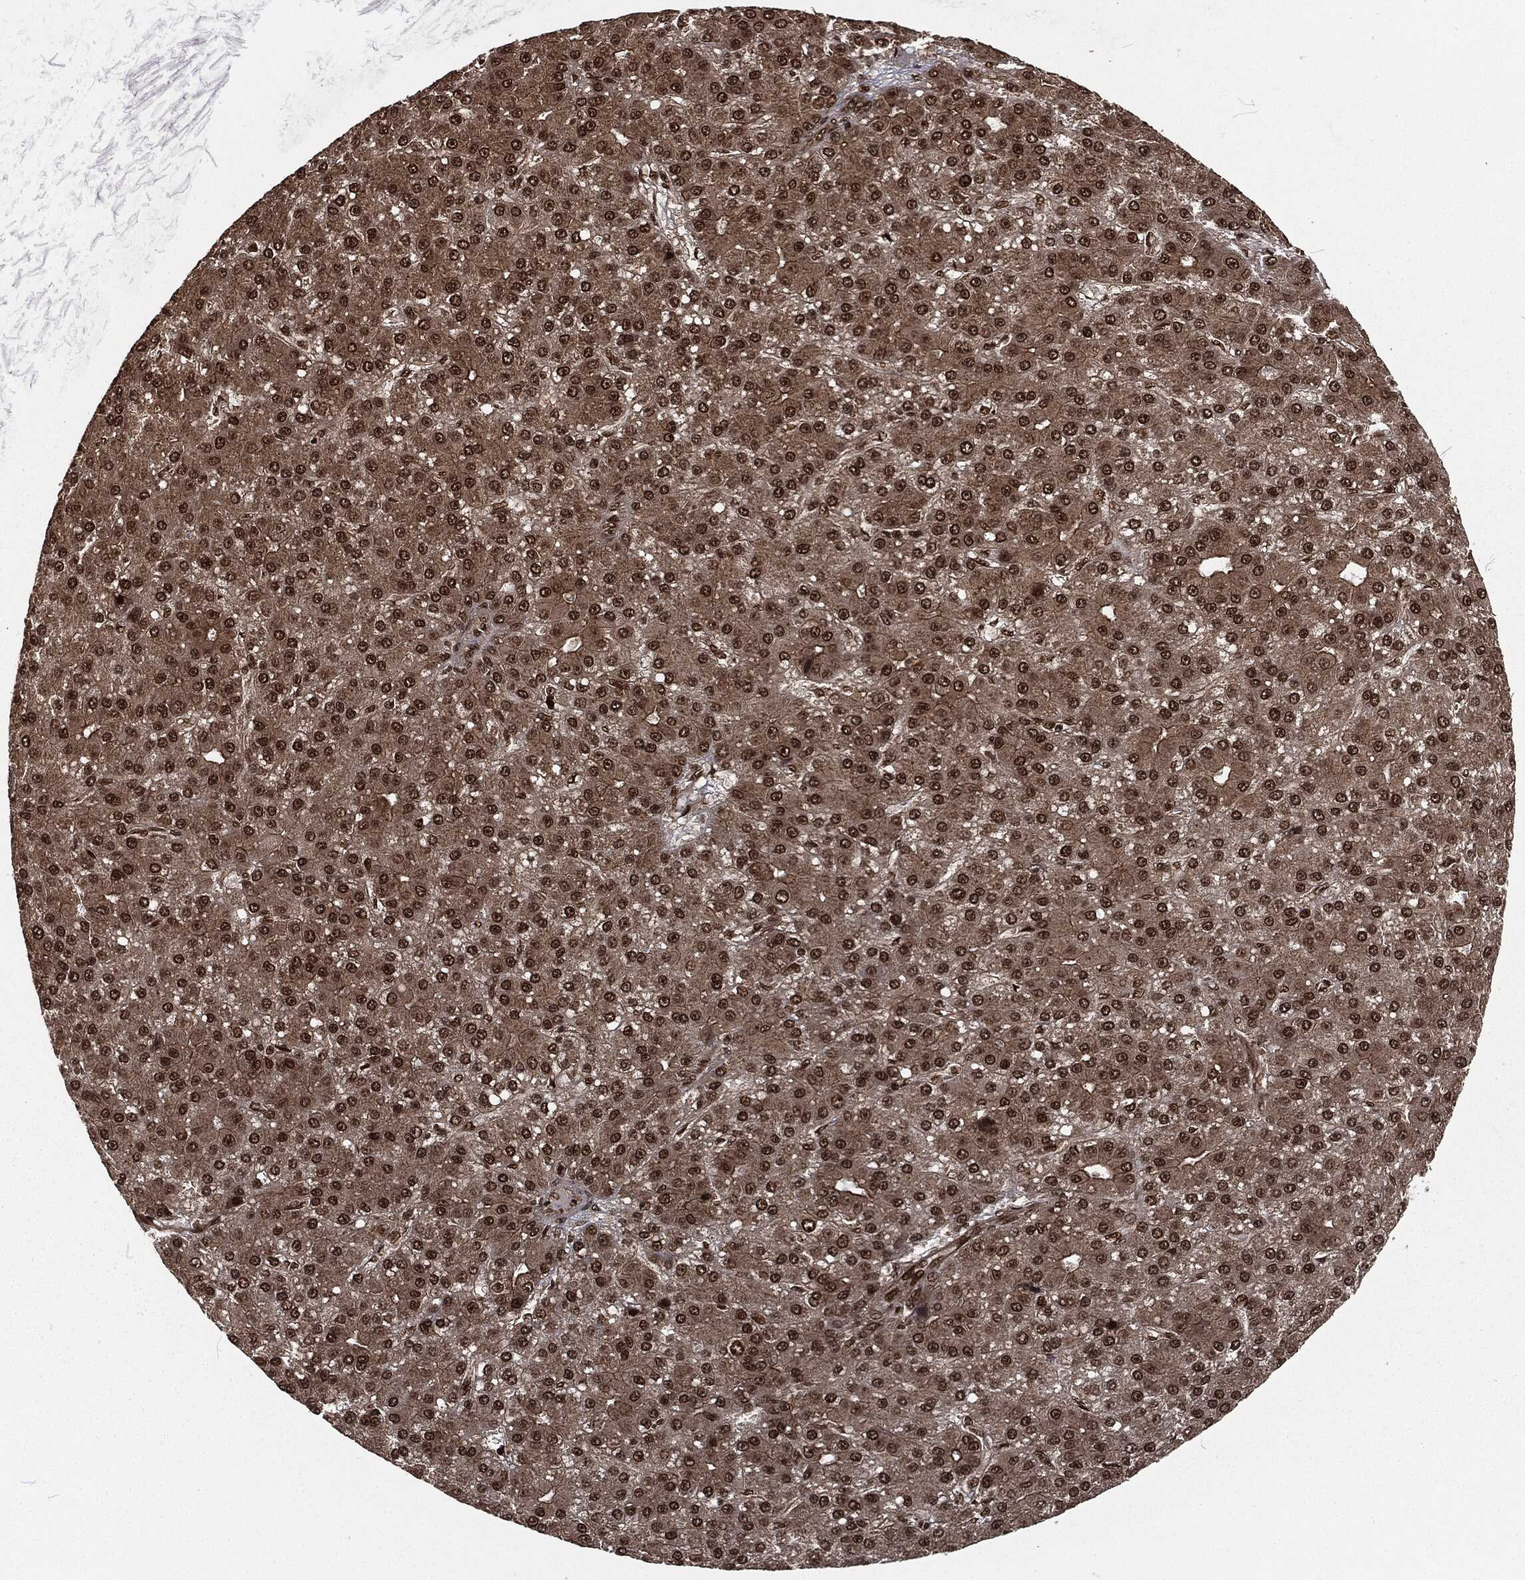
{"staining": {"intensity": "strong", "quantity": ">75%", "location": "nuclear"}, "tissue": "liver cancer", "cell_type": "Tumor cells", "image_type": "cancer", "snomed": [{"axis": "morphology", "description": "Carcinoma, Hepatocellular, NOS"}, {"axis": "topography", "description": "Liver"}], "caption": "Immunohistochemical staining of human liver cancer (hepatocellular carcinoma) reveals high levels of strong nuclear positivity in about >75% of tumor cells.", "gene": "NGRN", "patient": {"sex": "male", "age": 67}}